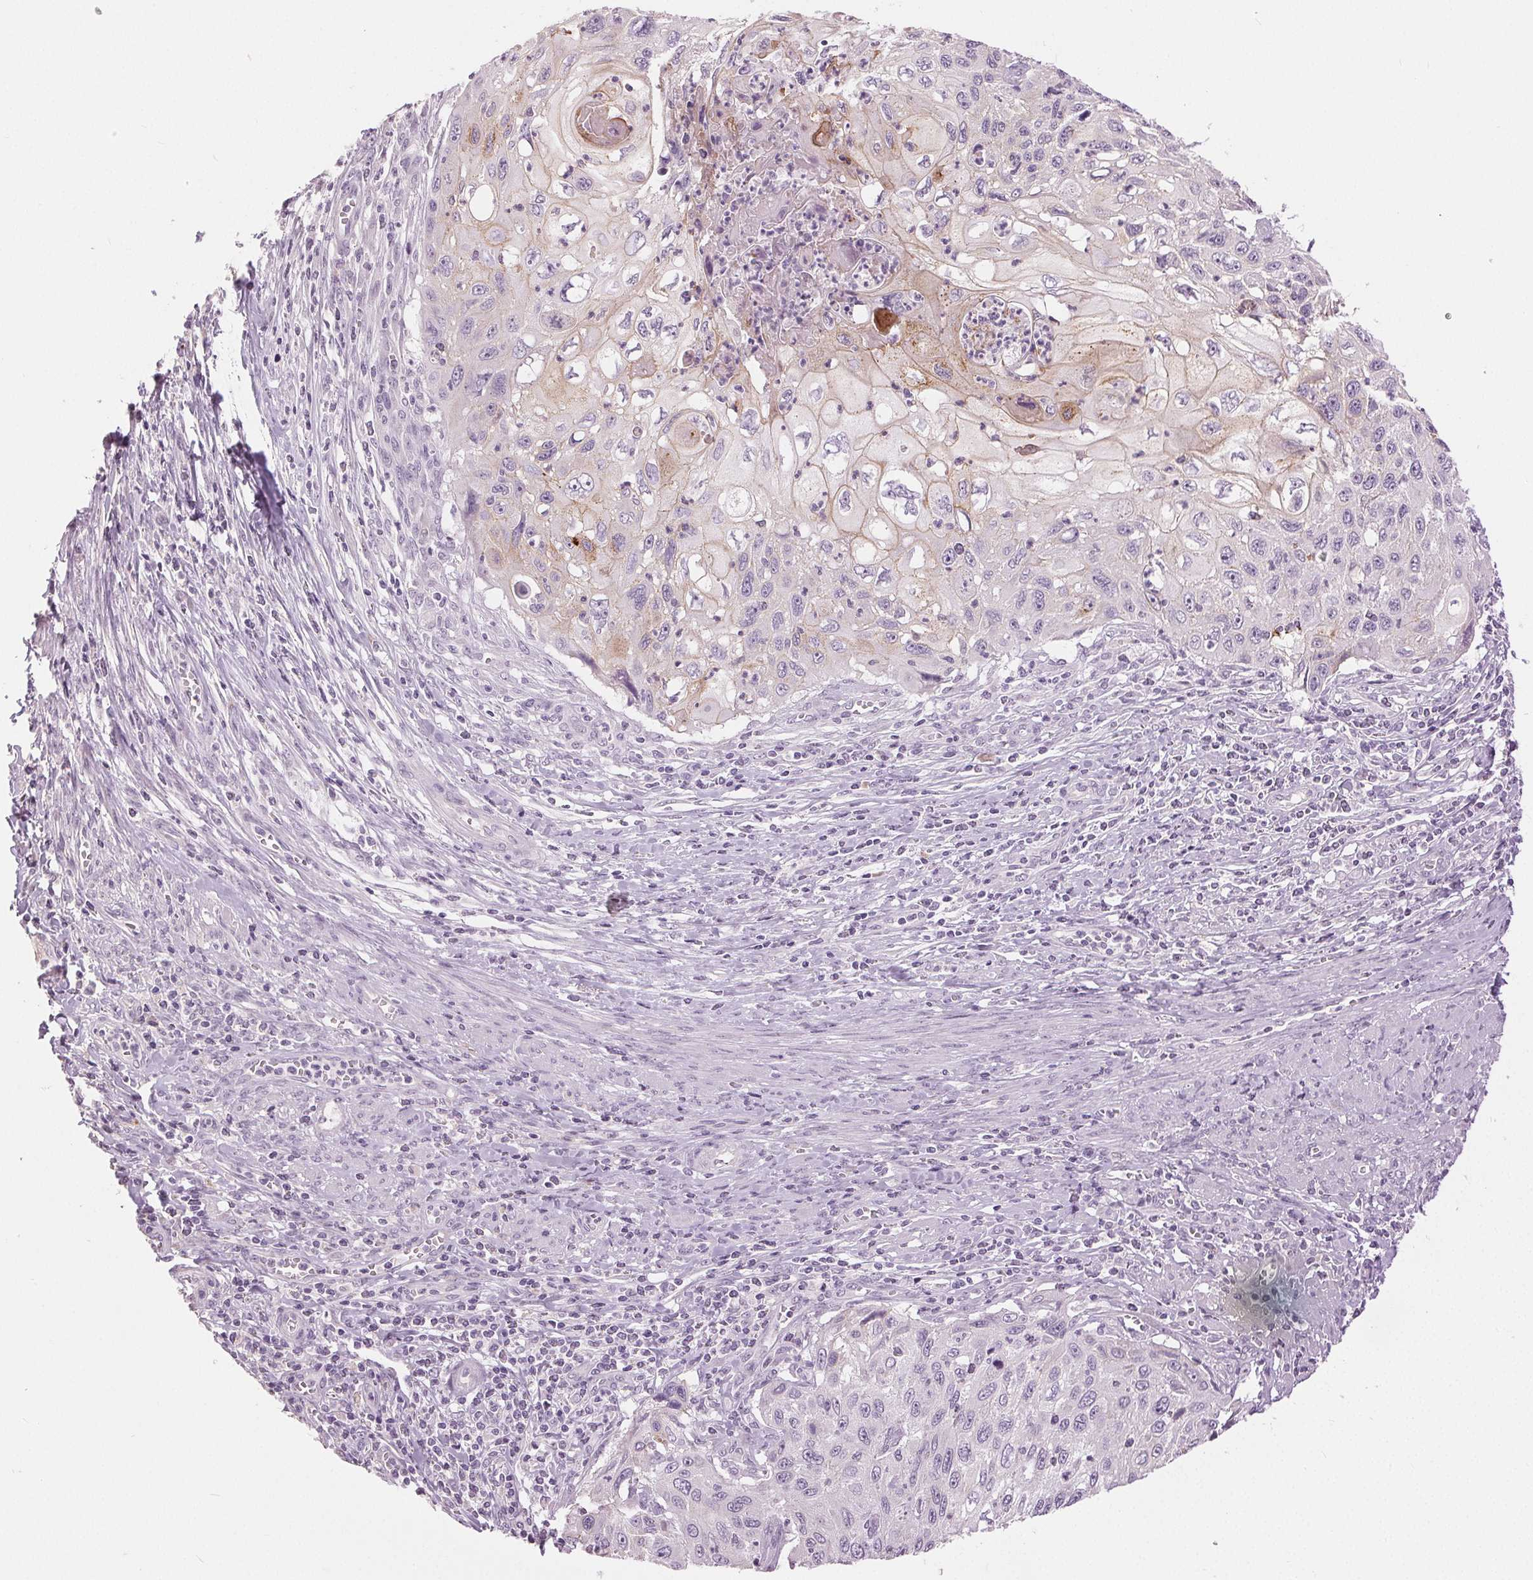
{"staining": {"intensity": "weak", "quantity": "<25%", "location": "cytoplasmic/membranous"}, "tissue": "cervical cancer", "cell_type": "Tumor cells", "image_type": "cancer", "snomed": [{"axis": "morphology", "description": "Squamous cell carcinoma, NOS"}, {"axis": "topography", "description": "Cervix"}], "caption": "Human squamous cell carcinoma (cervical) stained for a protein using immunohistochemistry demonstrates no staining in tumor cells.", "gene": "DSG3", "patient": {"sex": "female", "age": 70}}